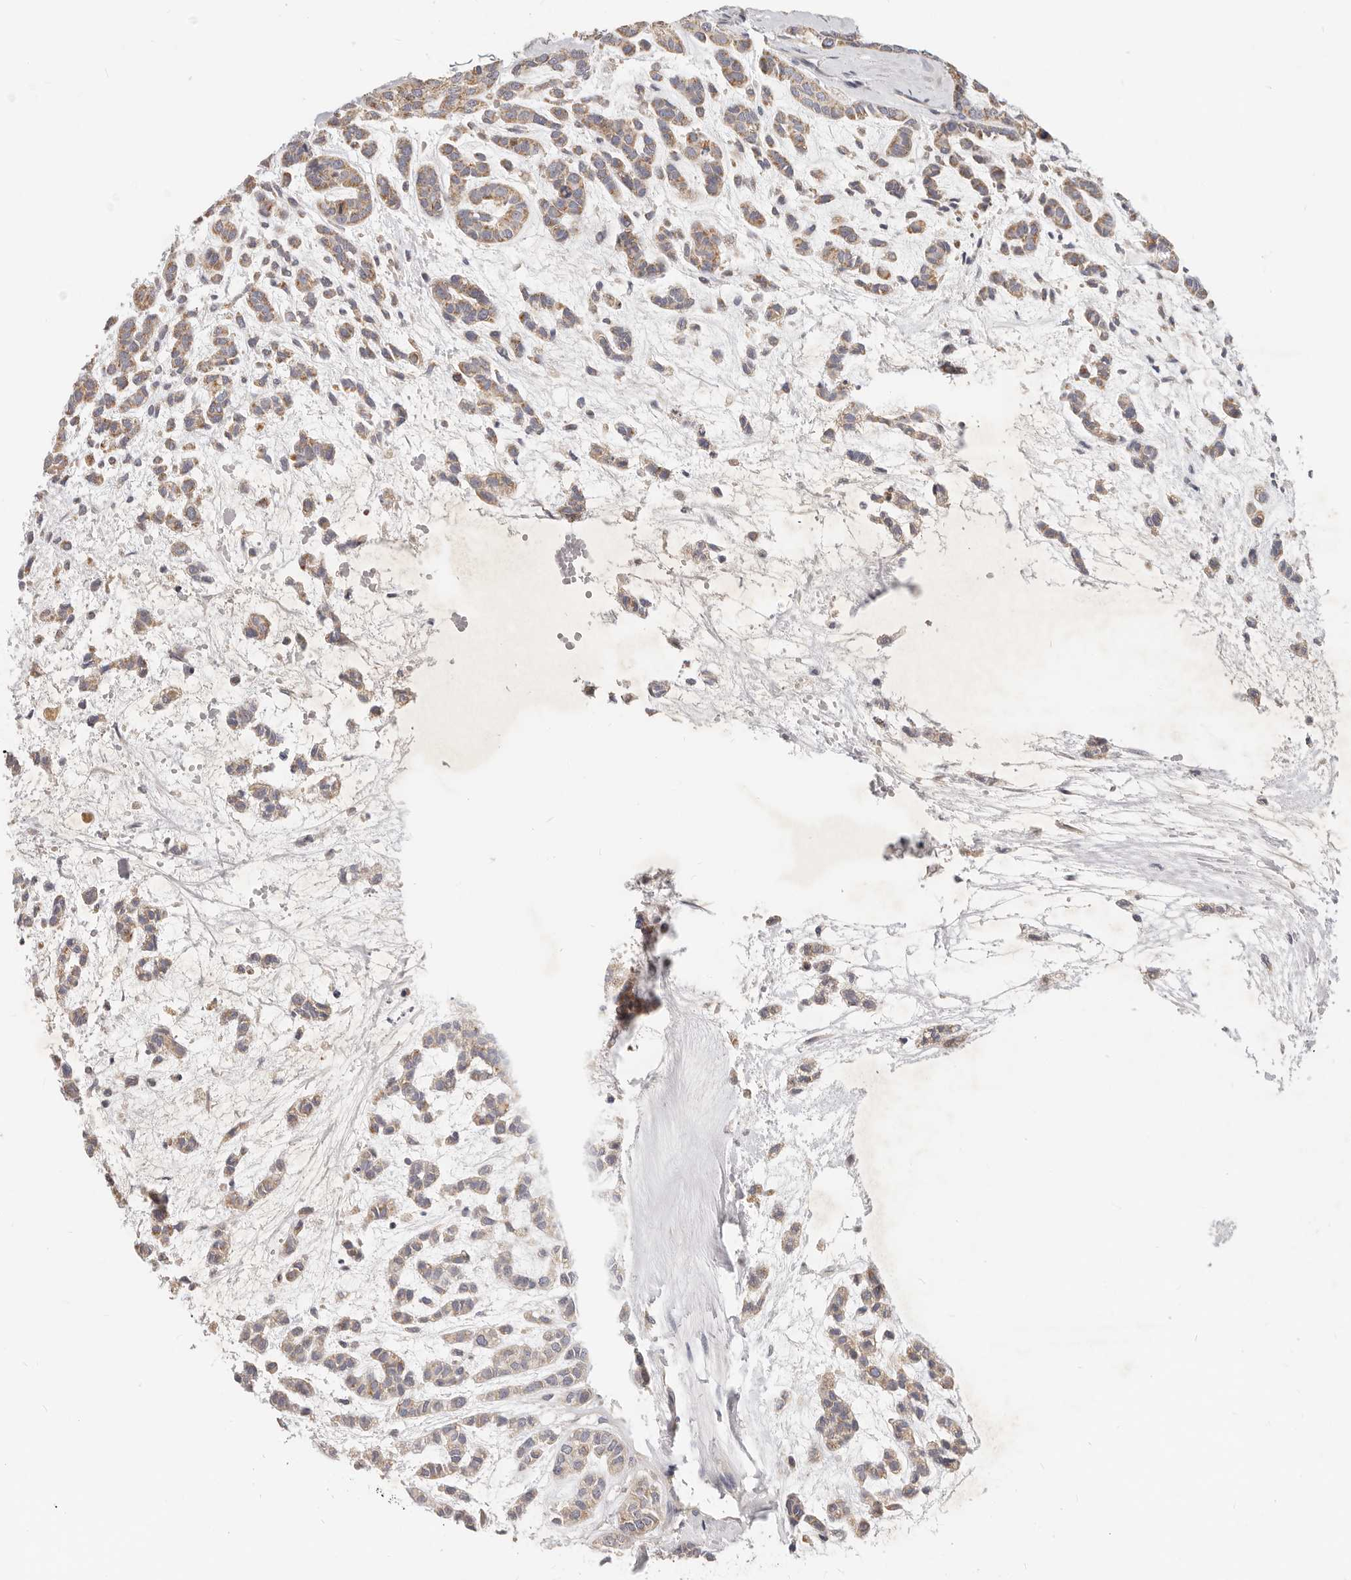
{"staining": {"intensity": "moderate", "quantity": ">75%", "location": "cytoplasmic/membranous"}, "tissue": "head and neck cancer", "cell_type": "Tumor cells", "image_type": "cancer", "snomed": [{"axis": "morphology", "description": "Adenocarcinoma, NOS"}, {"axis": "morphology", "description": "Adenoma, NOS"}, {"axis": "topography", "description": "Head-Neck"}], "caption": "Human adenocarcinoma (head and neck) stained for a protein (brown) displays moderate cytoplasmic/membranous positive positivity in about >75% of tumor cells.", "gene": "TFB2M", "patient": {"sex": "female", "age": 55}}